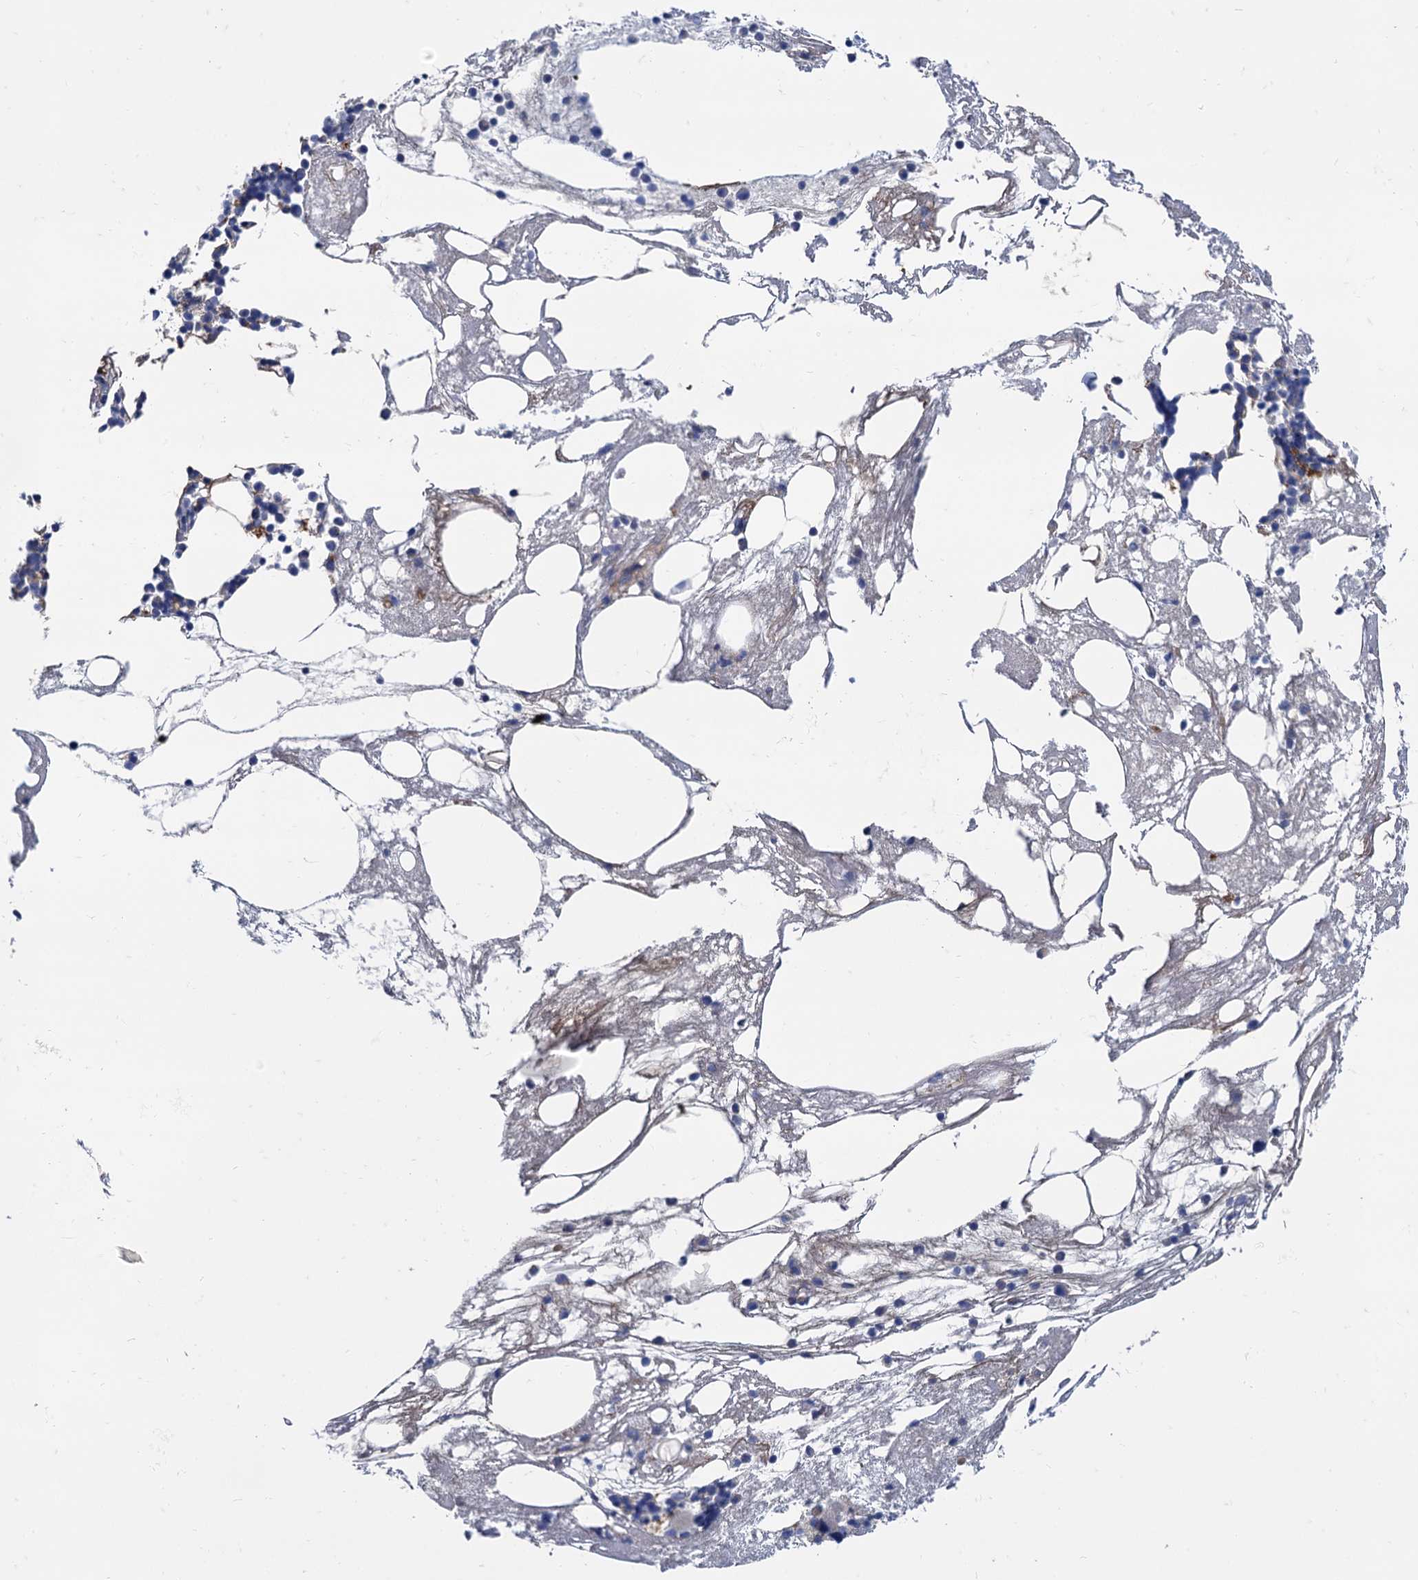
{"staining": {"intensity": "moderate", "quantity": "<25%", "location": "cytoplasmic/membranous"}, "tissue": "bone marrow", "cell_type": "Hematopoietic cells", "image_type": "normal", "snomed": [{"axis": "morphology", "description": "Normal tissue, NOS"}, {"axis": "topography", "description": "Bone marrow"}], "caption": "This micrograph shows immunohistochemistry (IHC) staining of unremarkable bone marrow, with low moderate cytoplasmic/membranous positivity in about <25% of hematopoietic cells.", "gene": "APOD", "patient": {"sex": "male", "age": 78}}